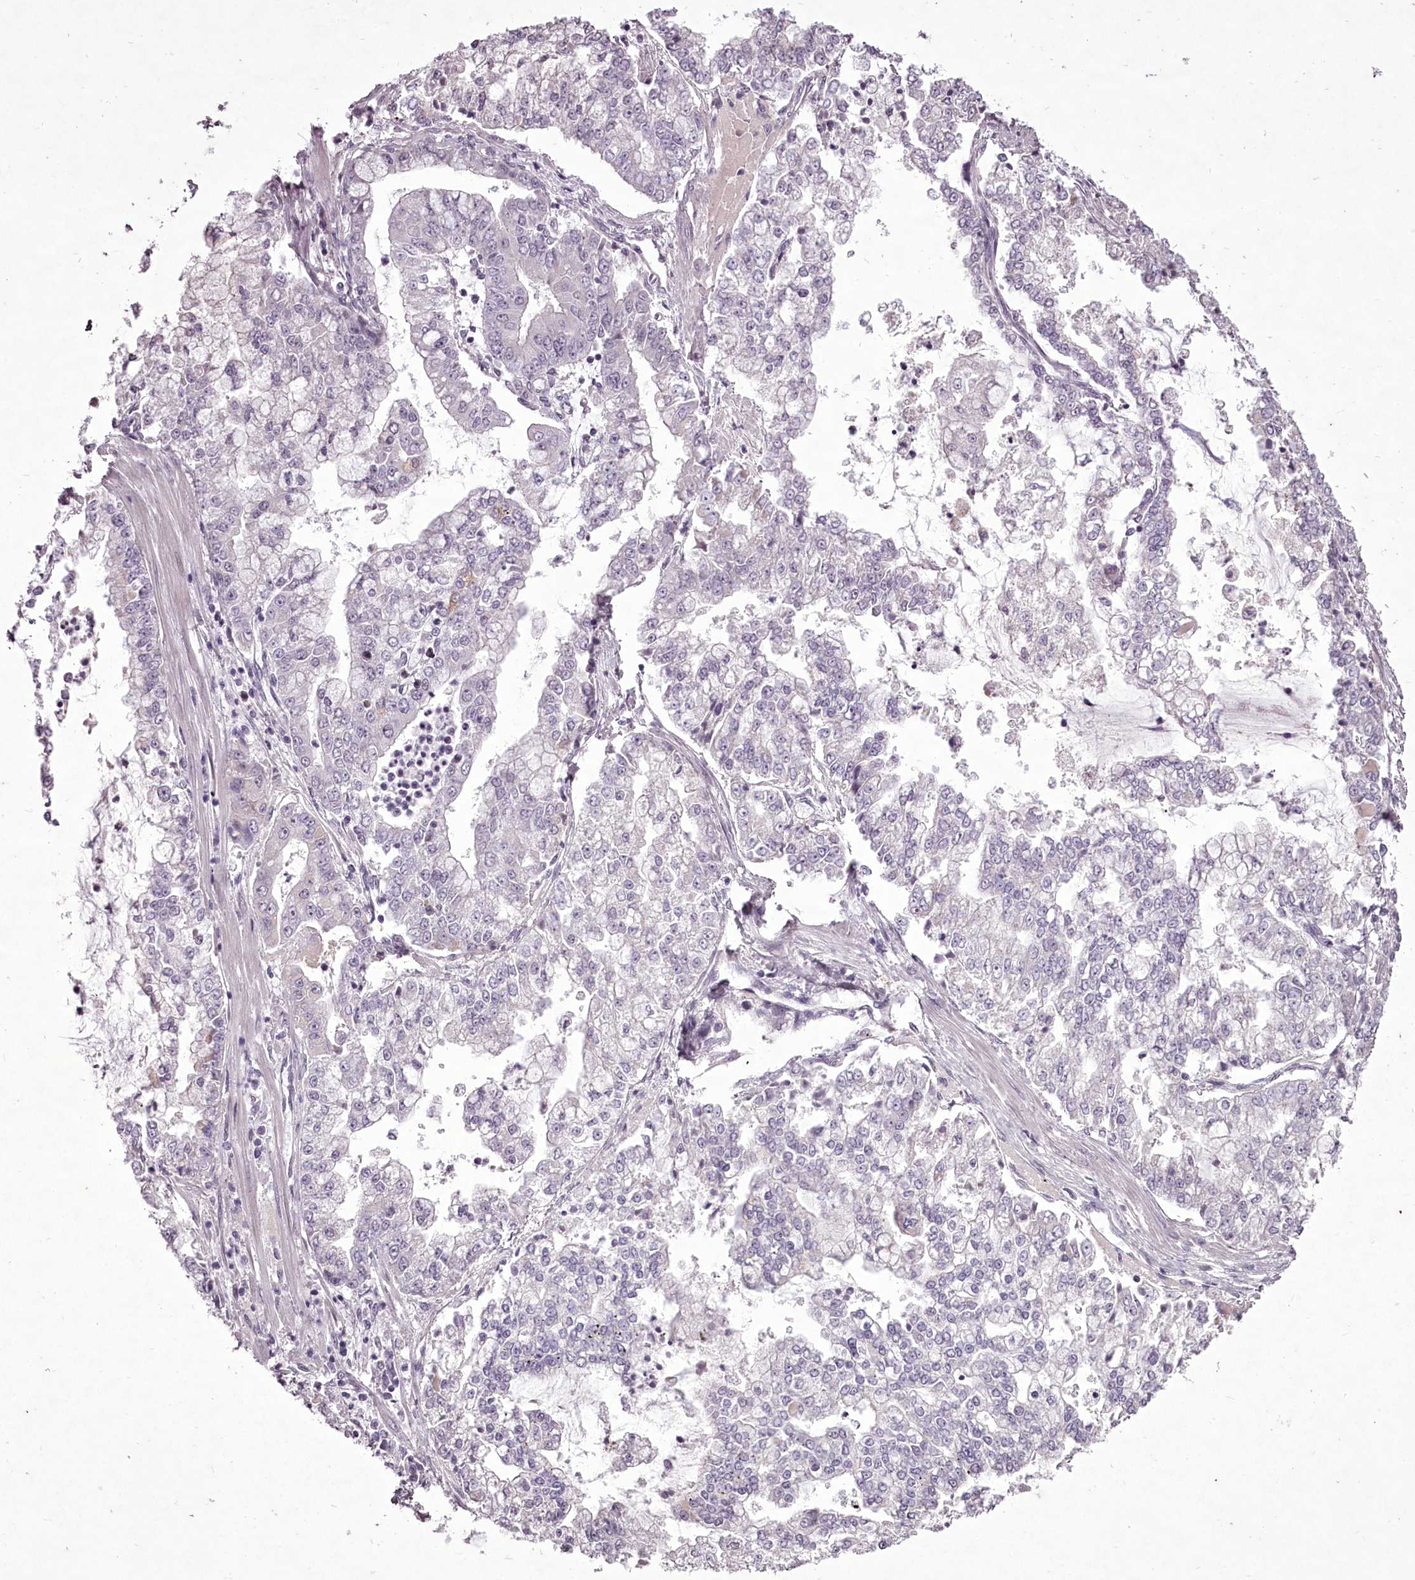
{"staining": {"intensity": "negative", "quantity": "none", "location": "none"}, "tissue": "stomach cancer", "cell_type": "Tumor cells", "image_type": "cancer", "snomed": [{"axis": "morphology", "description": "Adenocarcinoma, NOS"}, {"axis": "topography", "description": "Stomach"}], "caption": "High magnification brightfield microscopy of stomach cancer stained with DAB (brown) and counterstained with hematoxylin (blue): tumor cells show no significant positivity.", "gene": "C1orf56", "patient": {"sex": "male", "age": 76}}